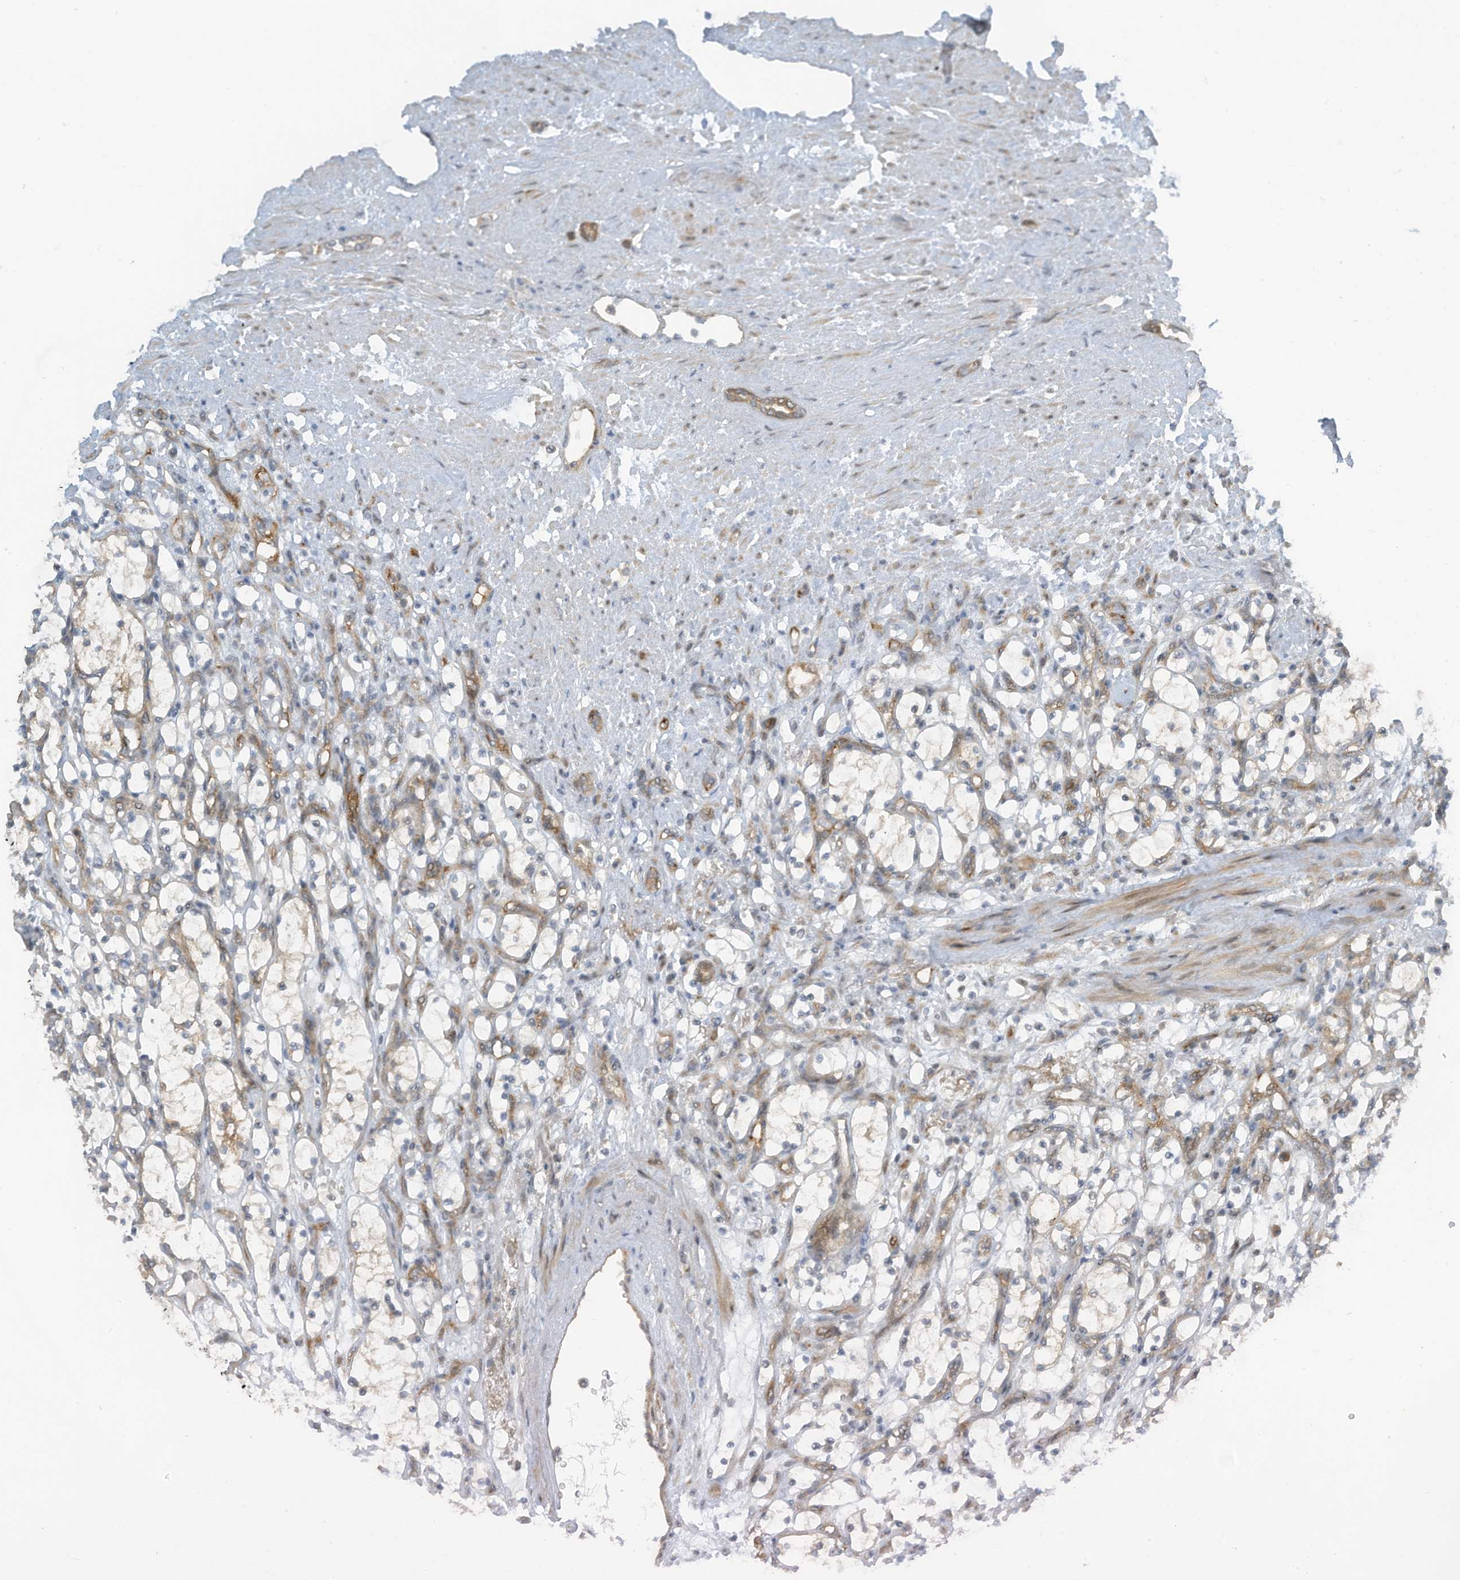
{"staining": {"intensity": "negative", "quantity": "none", "location": "none"}, "tissue": "renal cancer", "cell_type": "Tumor cells", "image_type": "cancer", "snomed": [{"axis": "morphology", "description": "Adenocarcinoma, NOS"}, {"axis": "topography", "description": "Kidney"}], "caption": "Tumor cells are negative for brown protein staining in renal cancer.", "gene": "FSD1L", "patient": {"sex": "female", "age": 69}}